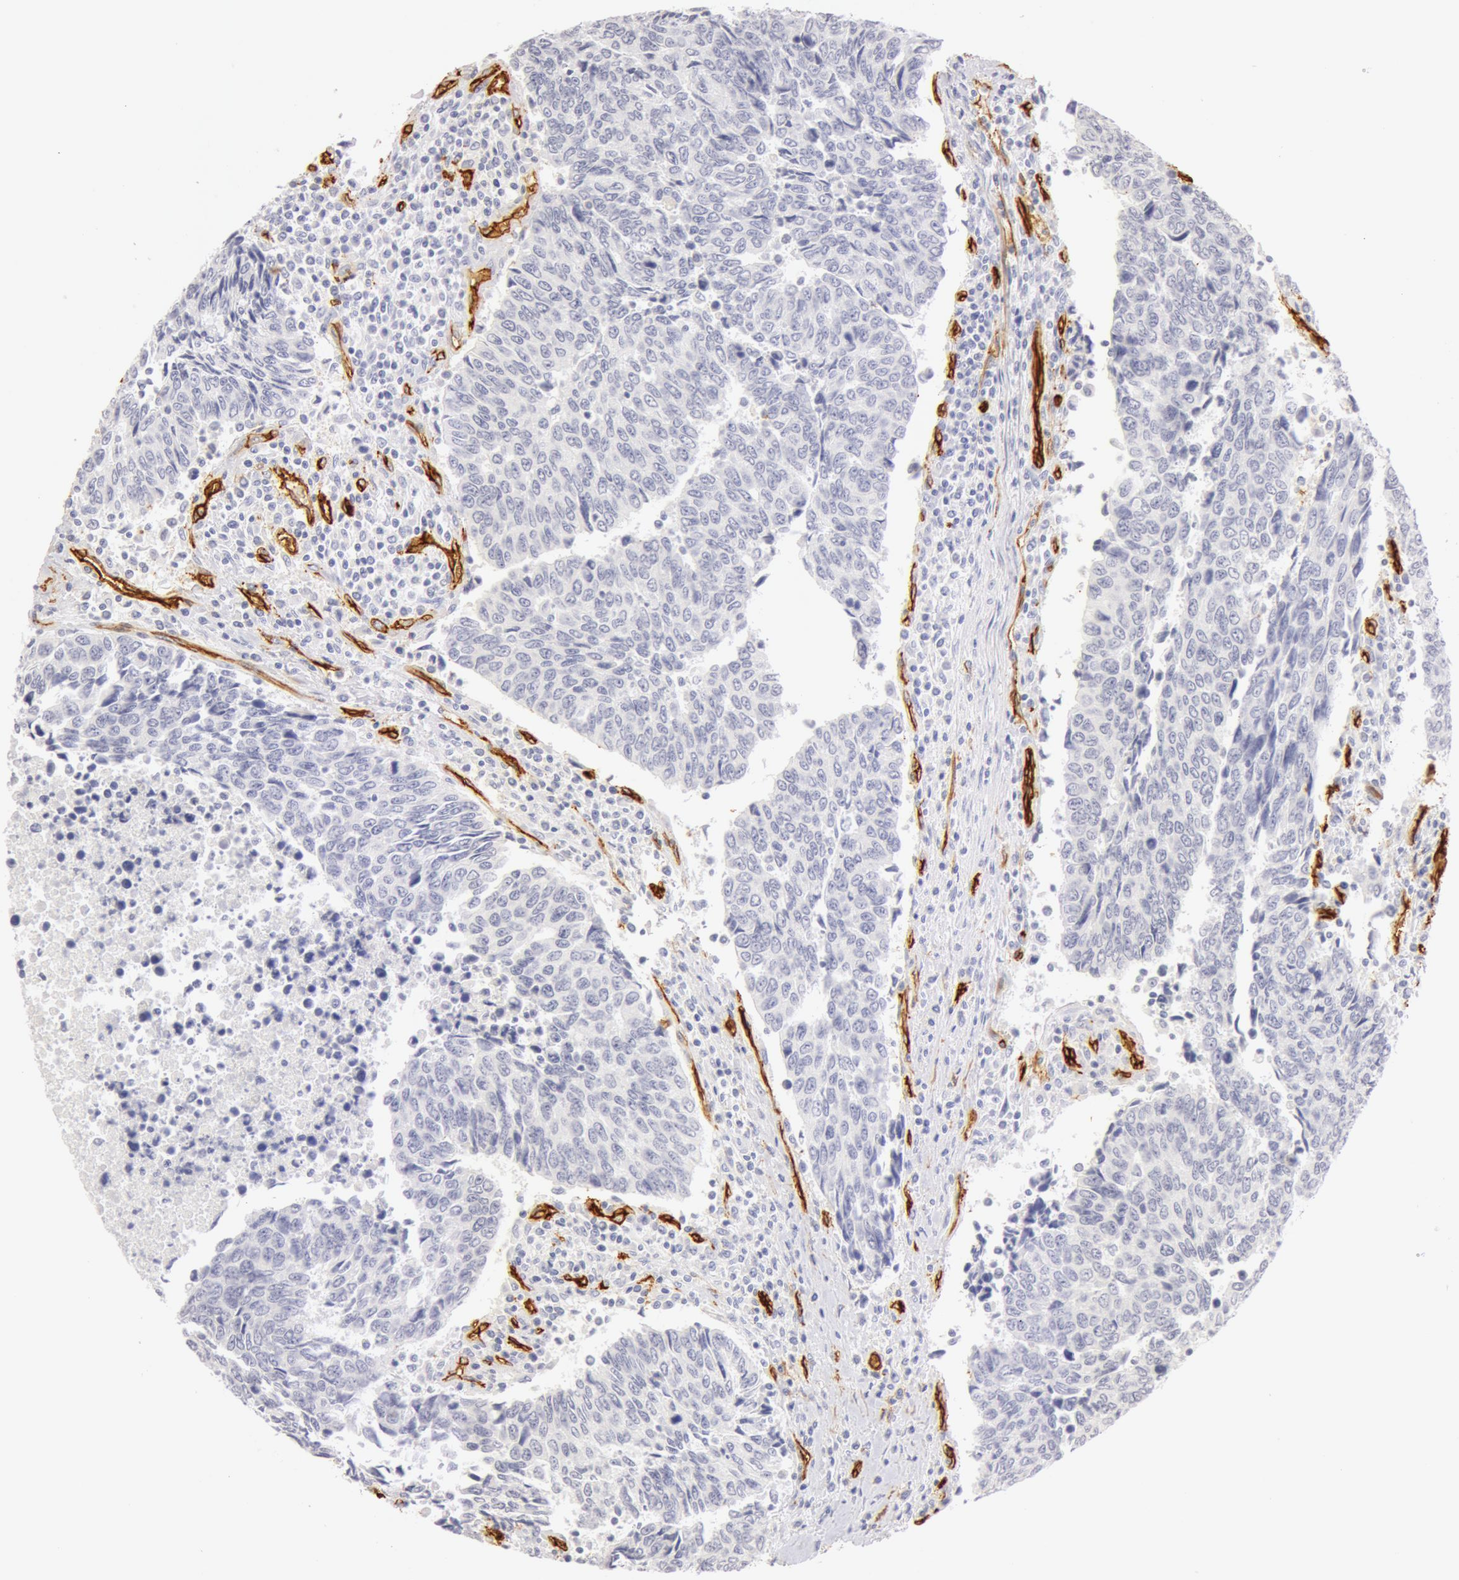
{"staining": {"intensity": "negative", "quantity": "none", "location": "none"}, "tissue": "urothelial cancer", "cell_type": "Tumor cells", "image_type": "cancer", "snomed": [{"axis": "morphology", "description": "Urothelial carcinoma, High grade"}, {"axis": "topography", "description": "Urinary bladder"}], "caption": "This is an immunohistochemistry image of high-grade urothelial carcinoma. There is no staining in tumor cells.", "gene": "AQP1", "patient": {"sex": "male", "age": 86}}